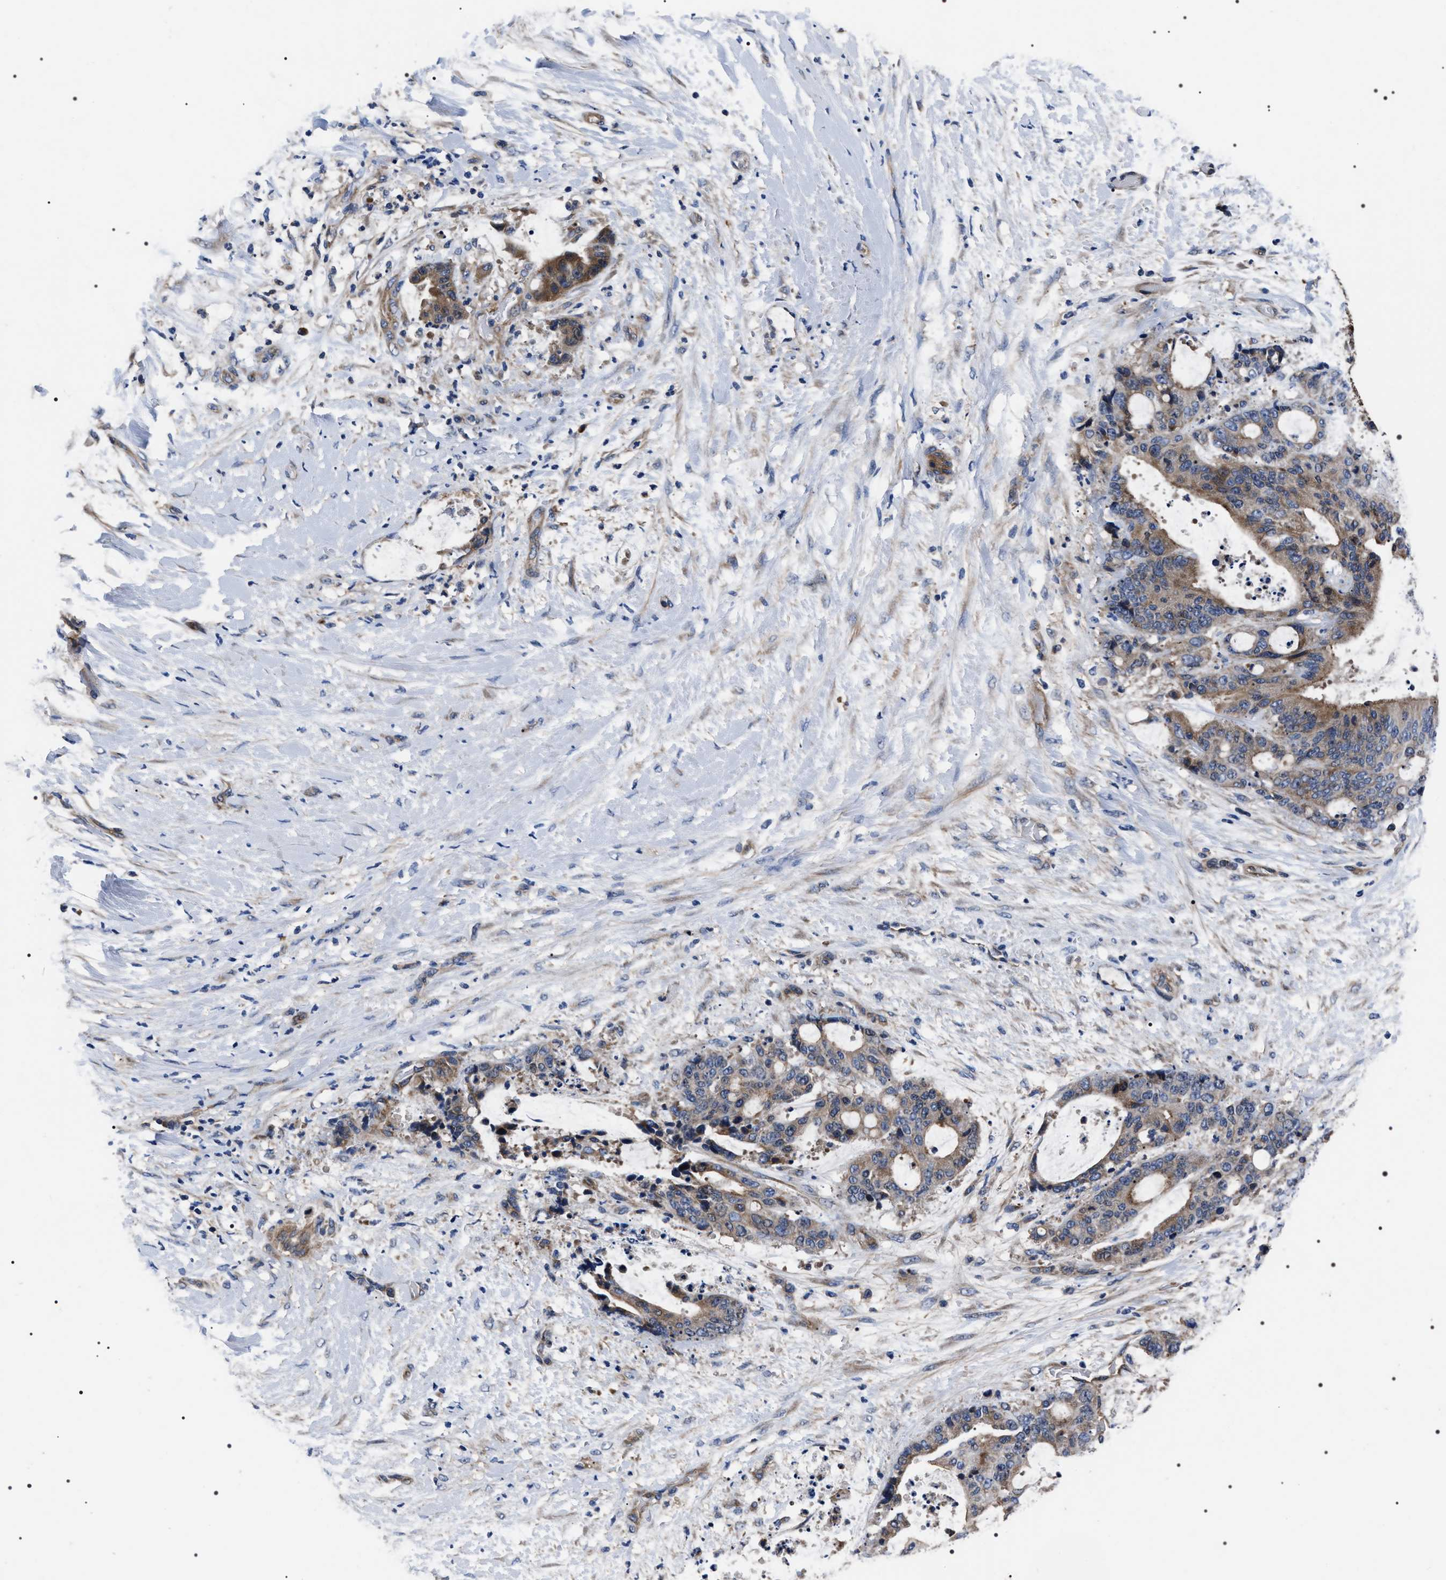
{"staining": {"intensity": "moderate", "quantity": ">75%", "location": "cytoplasmic/membranous"}, "tissue": "liver cancer", "cell_type": "Tumor cells", "image_type": "cancer", "snomed": [{"axis": "morphology", "description": "Normal tissue, NOS"}, {"axis": "morphology", "description": "Cholangiocarcinoma"}, {"axis": "topography", "description": "Liver"}, {"axis": "topography", "description": "Peripheral nerve tissue"}], "caption": "This is an image of immunohistochemistry staining of liver cancer (cholangiocarcinoma), which shows moderate expression in the cytoplasmic/membranous of tumor cells.", "gene": "MIS18A", "patient": {"sex": "female", "age": 73}}